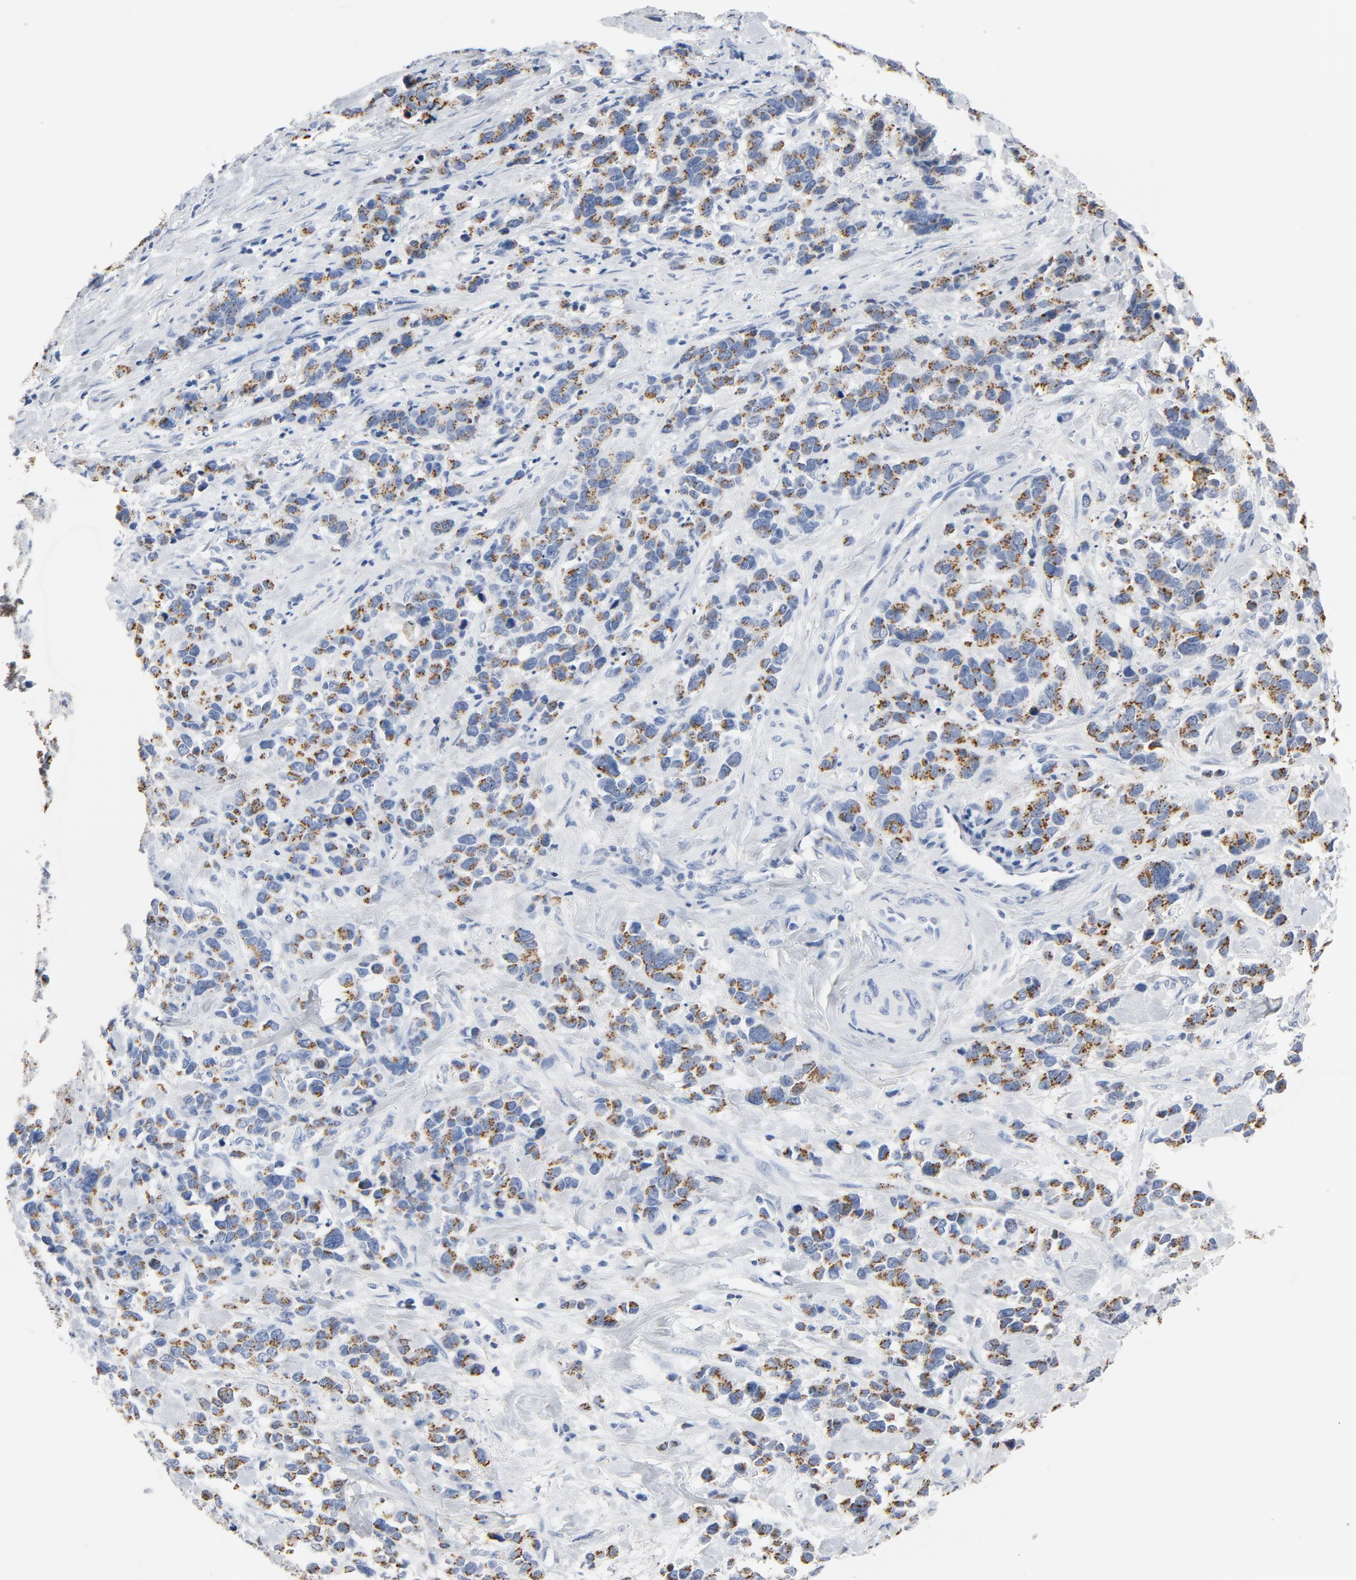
{"staining": {"intensity": "moderate", "quantity": ">75%", "location": "cytoplasmic/membranous"}, "tissue": "stomach cancer", "cell_type": "Tumor cells", "image_type": "cancer", "snomed": [{"axis": "morphology", "description": "Adenocarcinoma, NOS"}, {"axis": "topography", "description": "Stomach, upper"}], "caption": "This is a histology image of immunohistochemistry staining of adenocarcinoma (stomach), which shows moderate staining in the cytoplasmic/membranous of tumor cells.", "gene": "PTPRB", "patient": {"sex": "male", "age": 71}}